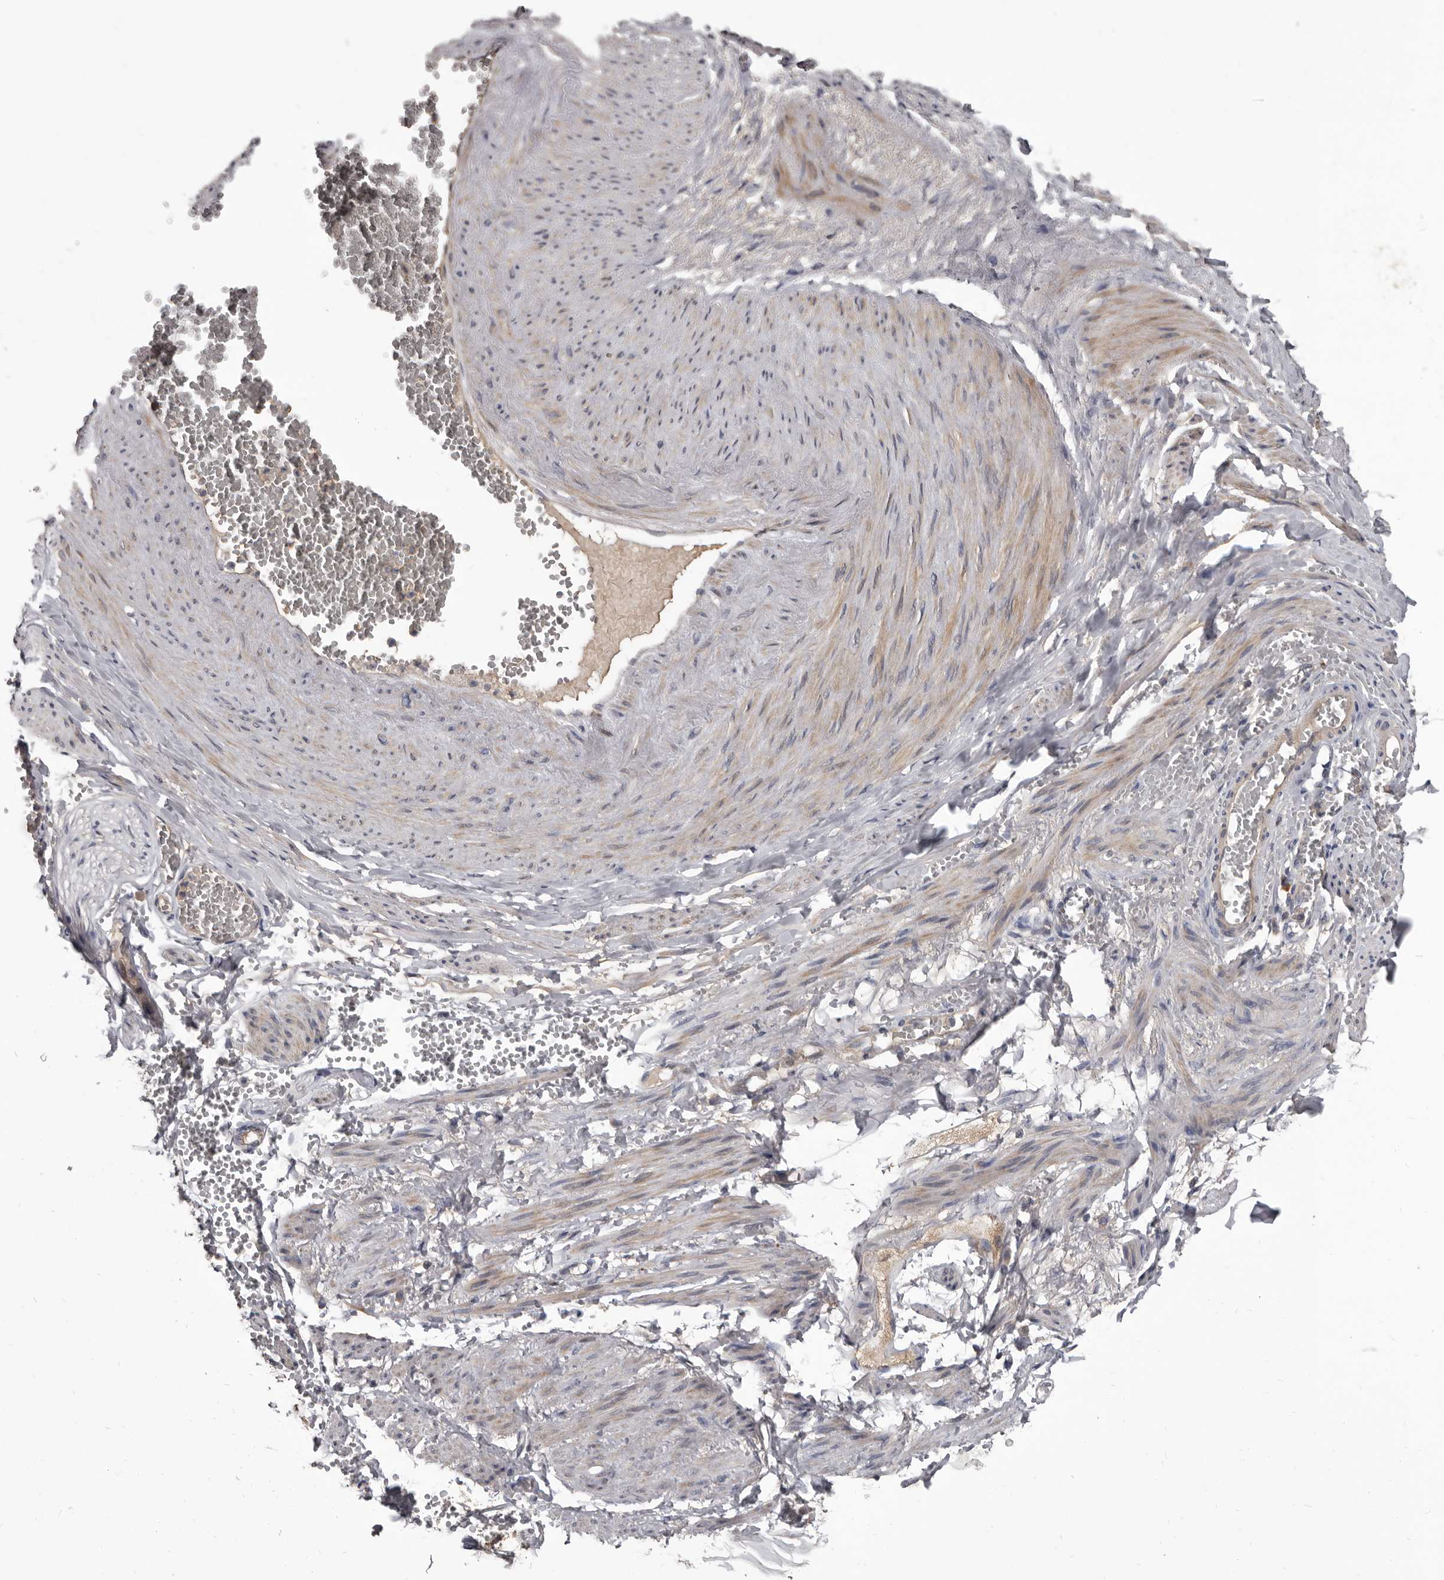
{"staining": {"intensity": "negative", "quantity": "none", "location": "none"}, "tissue": "adipose tissue", "cell_type": "Adipocytes", "image_type": "normal", "snomed": [{"axis": "morphology", "description": "Normal tissue, NOS"}, {"axis": "topography", "description": "Smooth muscle"}, {"axis": "topography", "description": "Peripheral nerve tissue"}], "caption": "Immunohistochemistry histopathology image of benign adipose tissue: adipose tissue stained with DAB (3,3'-diaminobenzidine) shows no significant protein expression in adipocytes.", "gene": "ALDH5A1", "patient": {"sex": "female", "age": 39}}